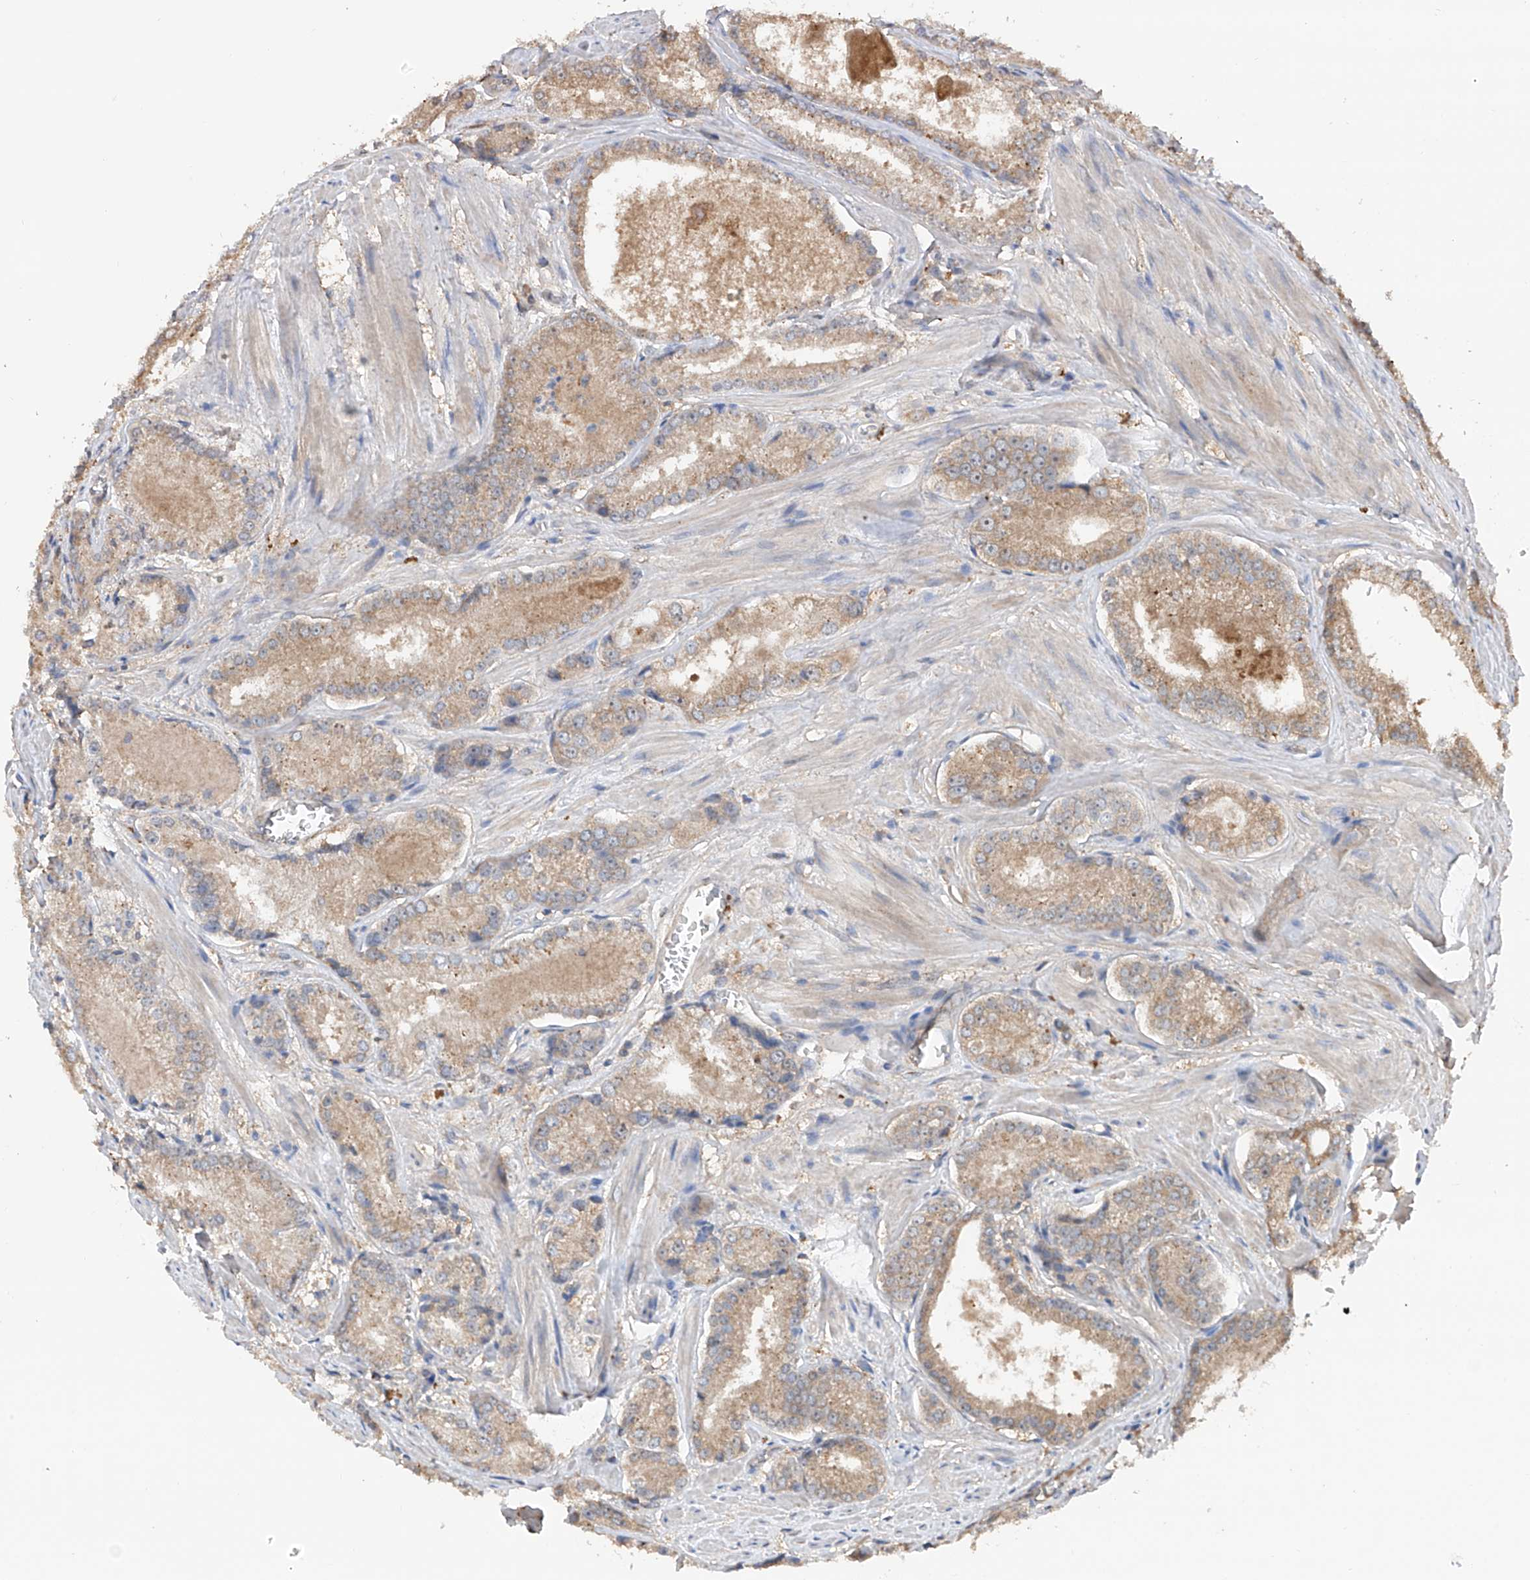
{"staining": {"intensity": "weak", "quantity": ">75%", "location": "cytoplasmic/membranous"}, "tissue": "prostate cancer", "cell_type": "Tumor cells", "image_type": "cancer", "snomed": [{"axis": "morphology", "description": "Adenocarcinoma, Low grade"}, {"axis": "topography", "description": "Prostate"}], "caption": "Immunohistochemical staining of prostate cancer (adenocarcinoma (low-grade)) shows low levels of weak cytoplasmic/membranous protein positivity in about >75% of tumor cells. (IHC, brightfield microscopy, high magnification).", "gene": "EDN1", "patient": {"sex": "male", "age": 54}}